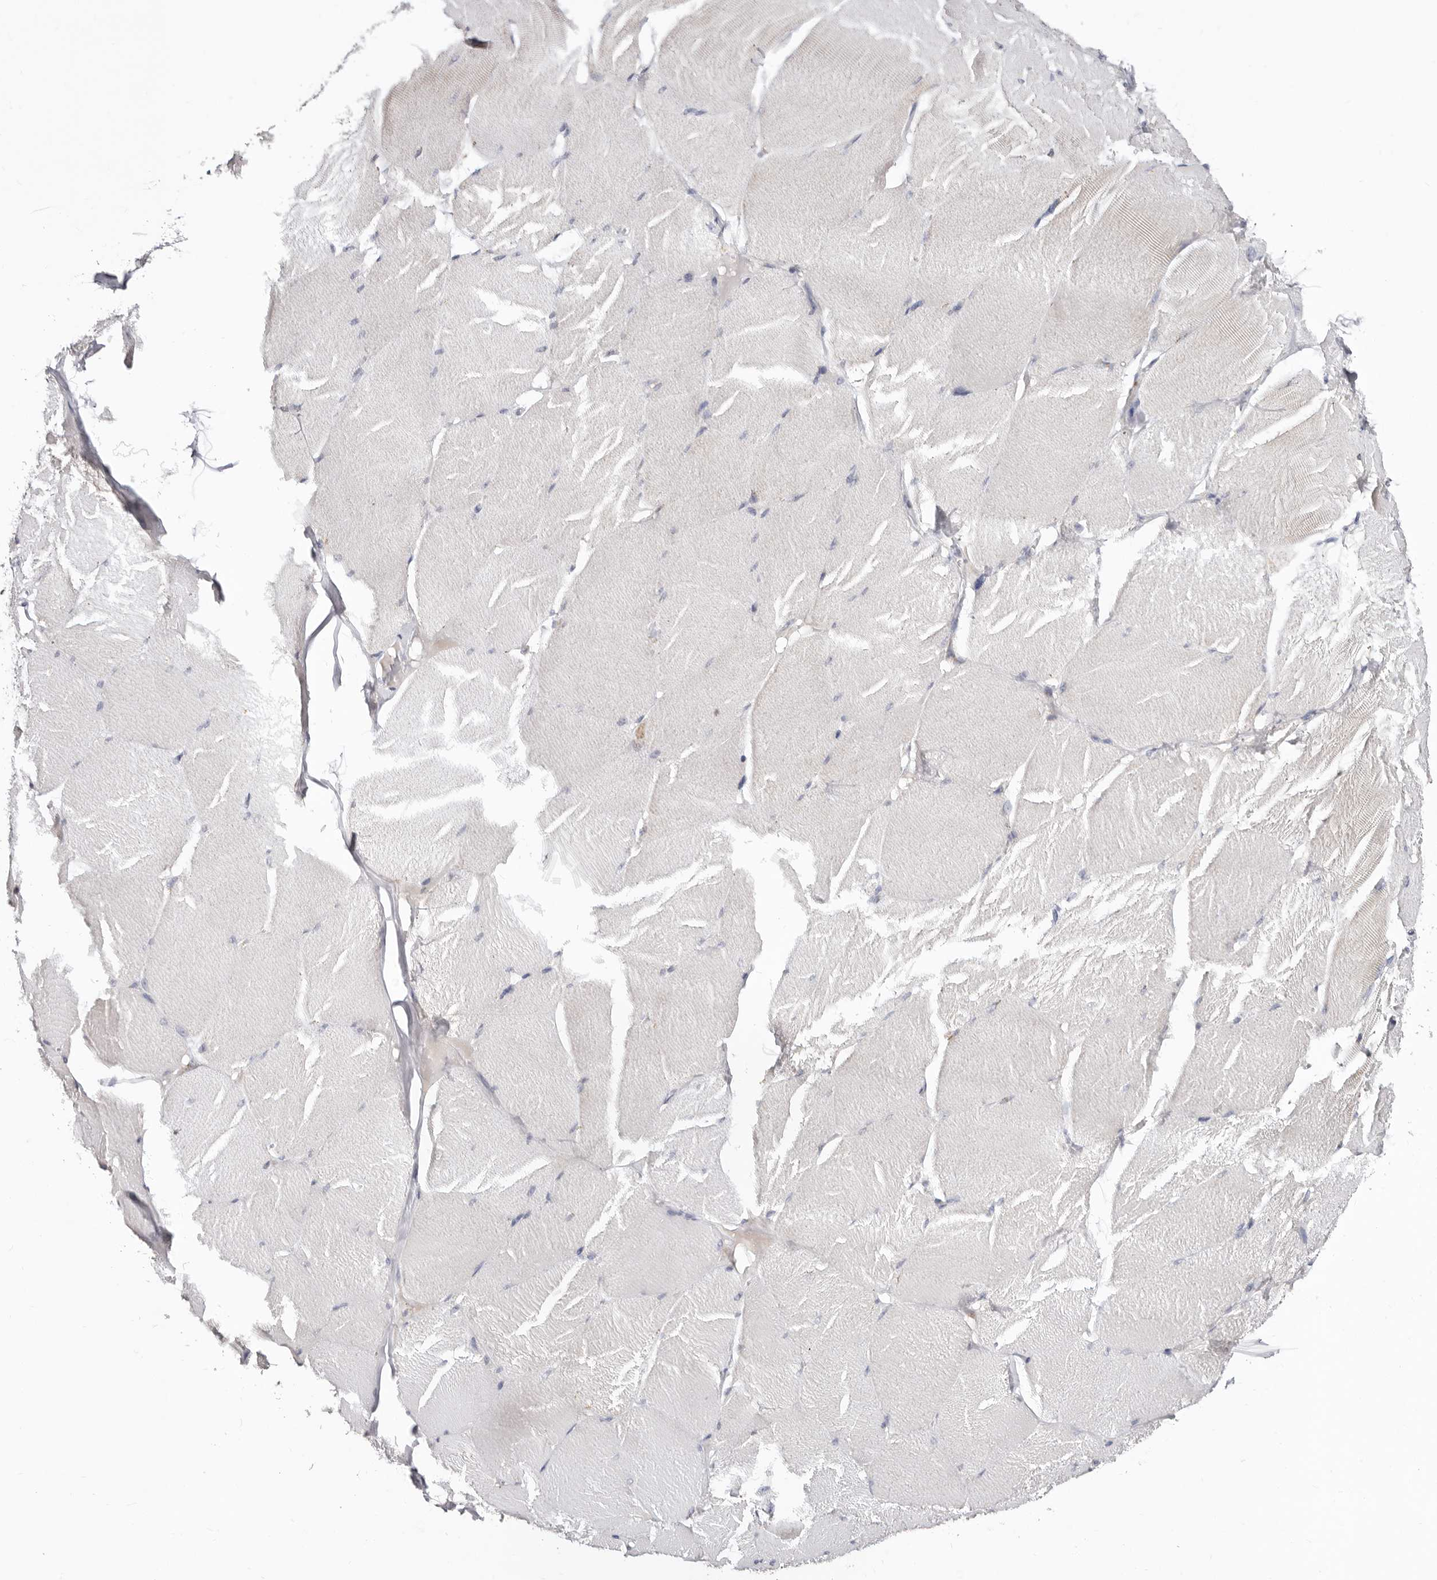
{"staining": {"intensity": "weak", "quantity": "<25%", "location": "cytoplasmic/membranous"}, "tissue": "skeletal muscle", "cell_type": "Myocytes", "image_type": "normal", "snomed": [{"axis": "morphology", "description": "Normal tissue, NOS"}, {"axis": "topography", "description": "Skin"}, {"axis": "topography", "description": "Skeletal muscle"}], "caption": "An image of human skeletal muscle is negative for staining in myocytes. (DAB IHC with hematoxylin counter stain).", "gene": "RSPO2", "patient": {"sex": "male", "age": 83}}